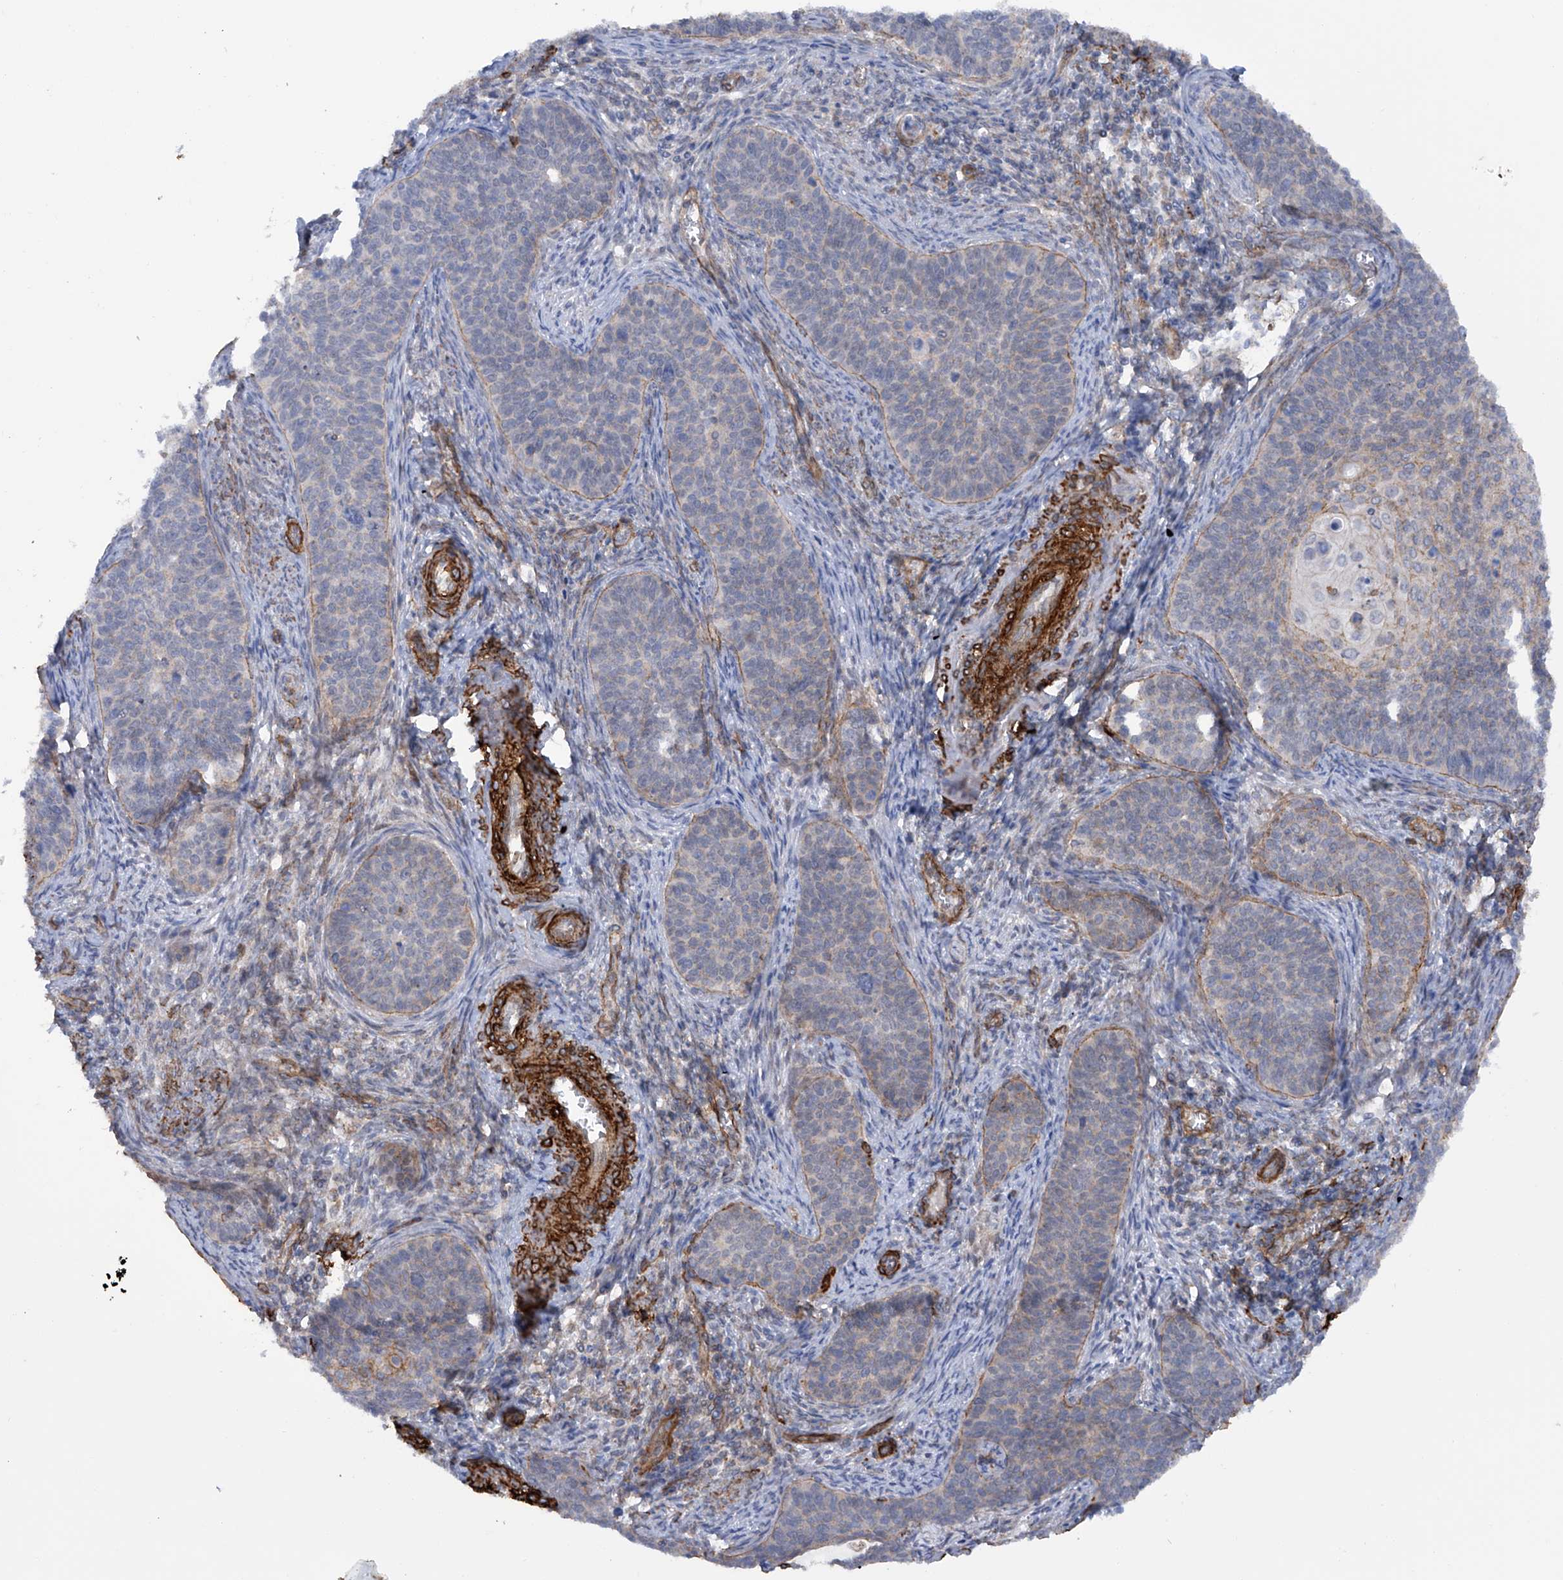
{"staining": {"intensity": "weak", "quantity": "<25%", "location": "cytoplasmic/membranous"}, "tissue": "cervical cancer", "cell_type": "Tumor cells", "image_type": "cancer", "snomed": [{"axis": "morphology", "description": "Squamous cell carcinoma, NOS"}, {"axis": "topography", "description": "Cervix"}], "caption": "An image of cervical cancer (squamous cell carcinoma) stained for a protein demonstrates no brown staining in tumor cells.", "gene": "ZNF490", "patient": {"sex": "female", "age": 33}}